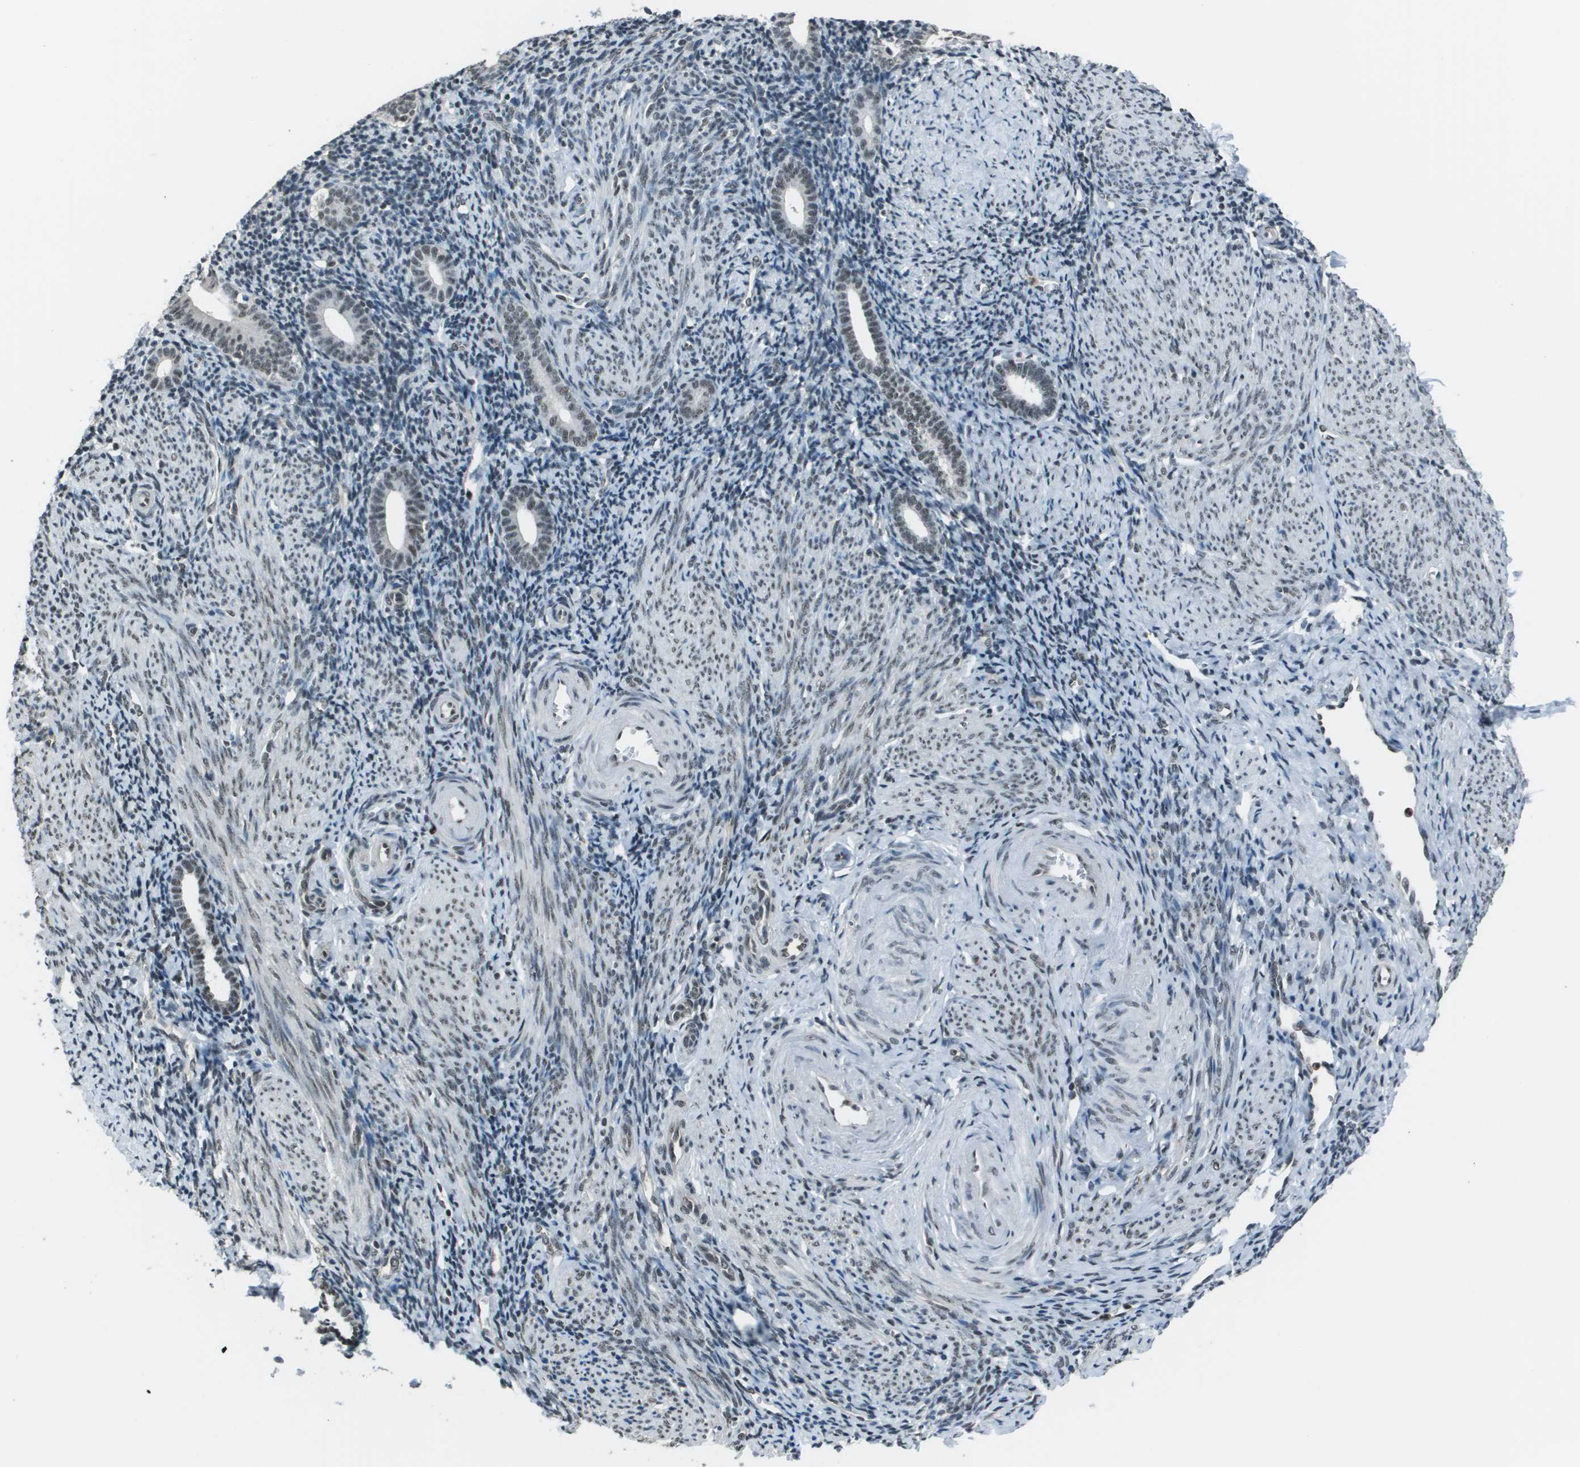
{"staining": {"intensity": "negative", "quantity": "none", "location": "none"}, "tissue": "endometrium", "cell_type": "Cells in endometrial stroma", "image_type": "normal", "snomed": [{"axis": "morphology", "description": "Normal tissue, NOS"}, {"axis": "topography", "description": "Endometrium"}], "caption": "Photomicrograph shows no protein staining in cells in endometrial stroma of normal endometrium. (DAB immunohistochemistry (IHC) visualized using brightfield microscopy, high magnification).", "gene": "DEPDC1", "patient": {"sex": "female", "age": 50}}